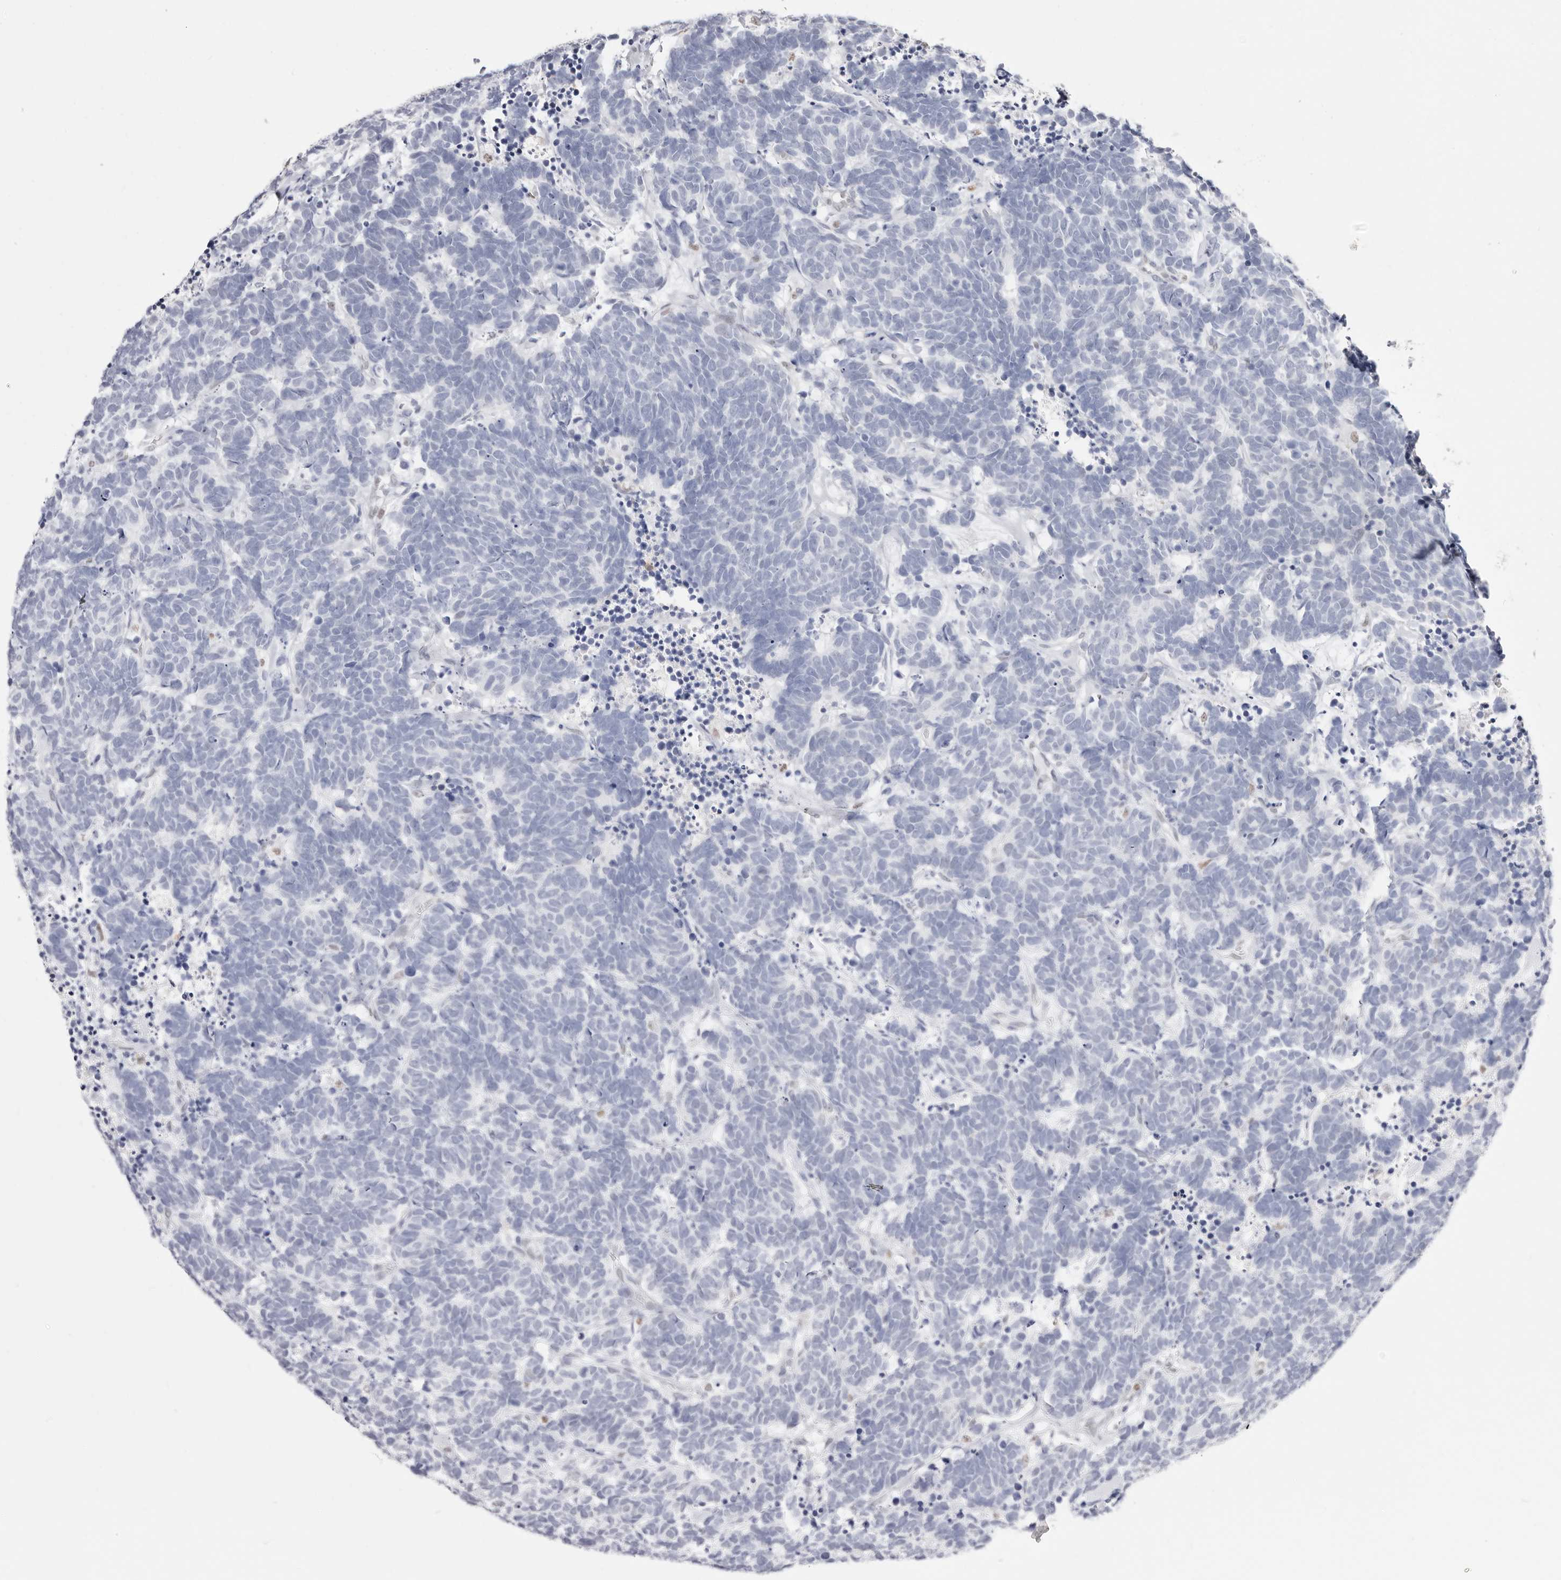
{"staining": {"intensity": "negative", "quantity": "none", "location": "none"}, "tissue": "carcinoid", "cell_type": "Tumor cells", "image_type": "cancer", "snomed": [{"axis": "morphology", "description": "Carcinoma, NOS"}, {"axis": "morphology", "description": "Carcinoid, malignant, NOS"}, {"axis": "topography", "description": "Urinary bladder"}], "caption": "DAB (3,3'-diaminobenzidine) immunohistochemical staining of human carcinoid (malignant) reveals no significant positivity in tumor cells. (Brightfield microscopy of DAB (3,3'-diaminobenzidine) immunohistochemistry (IHC) at high magnification).", "gene": "TKT", "patient": {"sex": "male", "age": 57}}